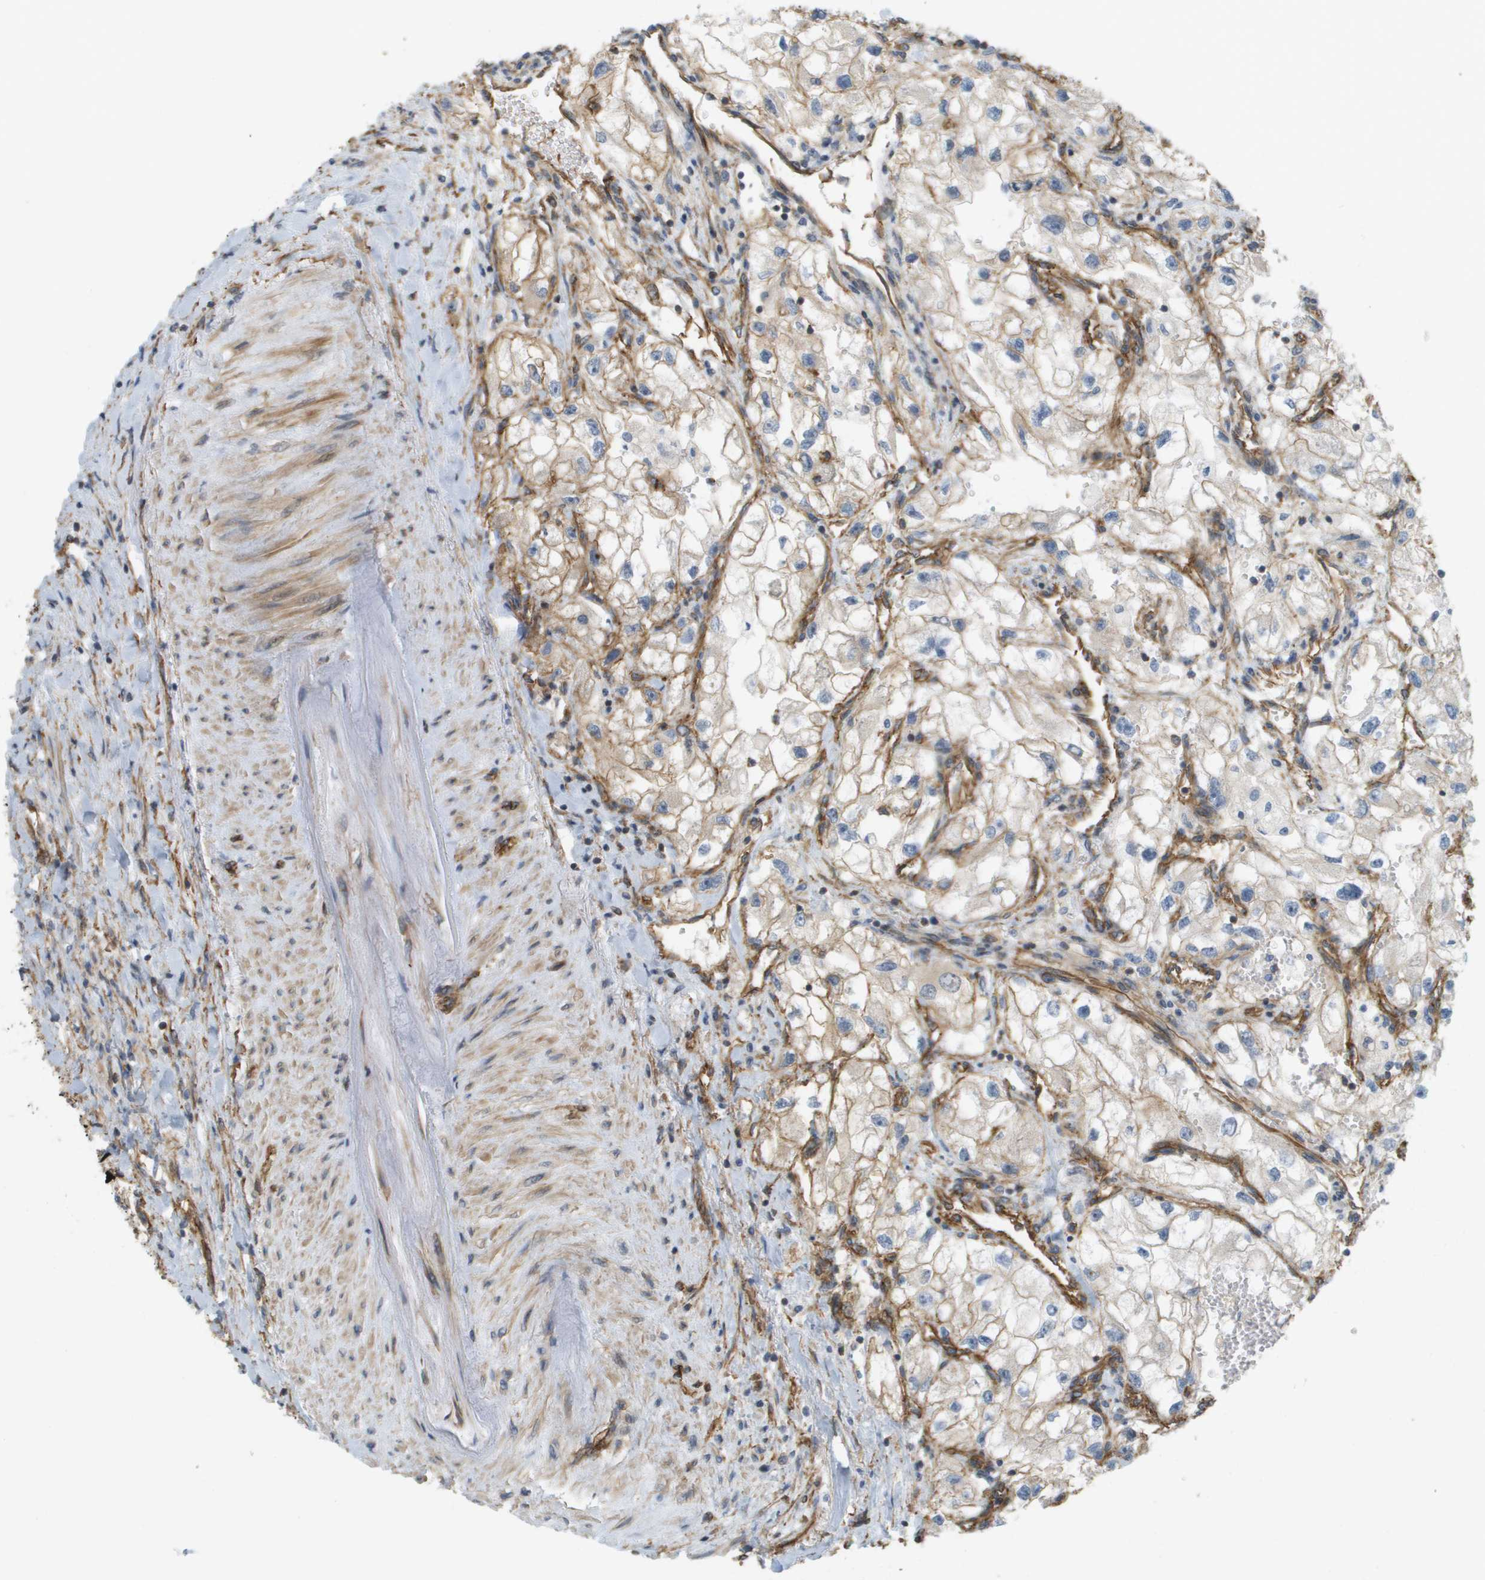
{"staining": {"intensity": "weak", "quantity": "25%-75%", "location": "cytoplasmic/membranous"}, "tissue": "renal cancer", "cell_type": "Tumor cells", "image_type": "cancer", "snomed": [{"axis": "morphology", "description": "Adenocarcinoma, NOS"}, {"axis": "topography", "description": "Kidney"}], "caption": "This is an image of immunohistochemistry (IHC) staining of adenocarcinoma (renal), which shows weak positivity in the cytoplasmic/membranous of tumor cells.", "gene": "SGMS2", "patient": {"sex": "female", "age": 70}}